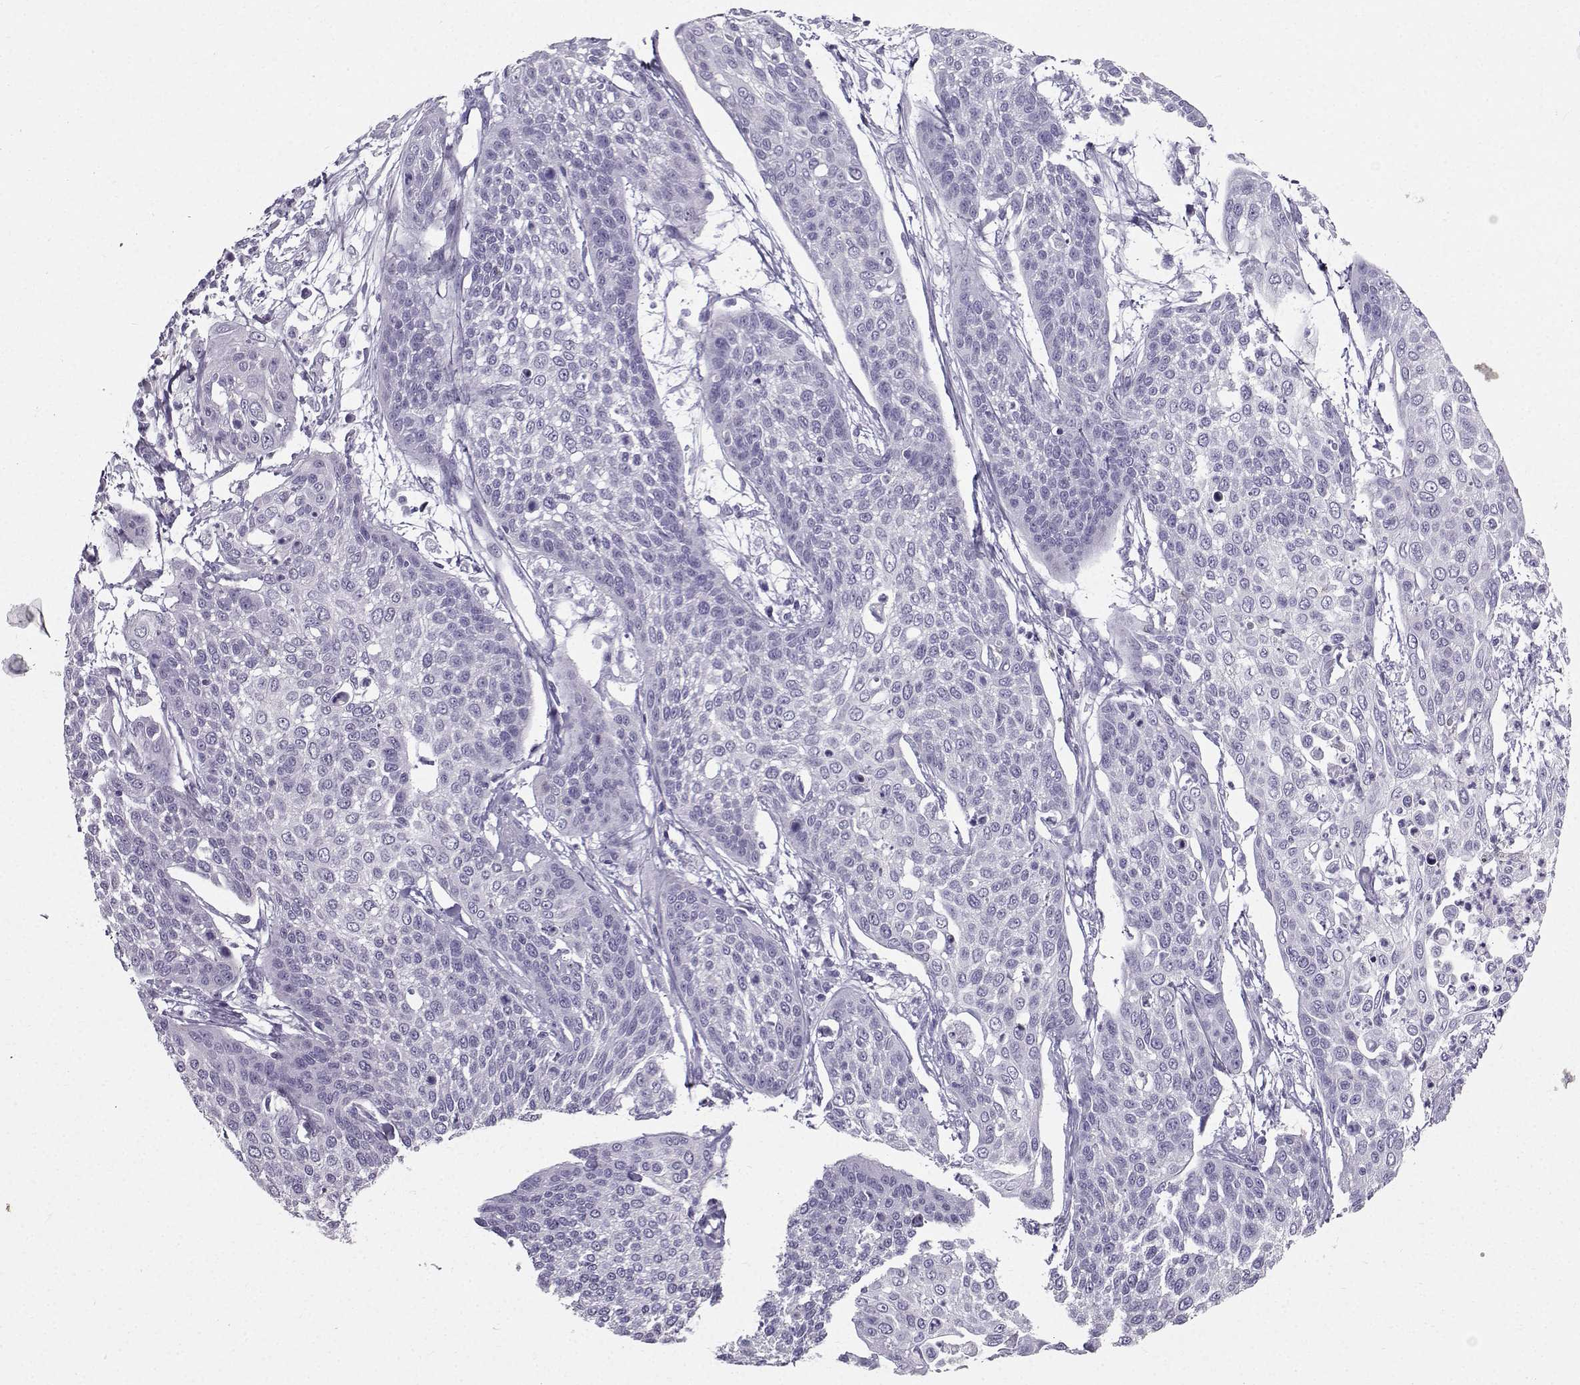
{"staining": {"intensity": "negative", "quantity": "none", "location": "none"}, "tissue": "cervical cancer", "cell_type": "Tumor cells", "image_type": "cancer", "snomed": [{"axis": "morphology", "description": "Squamous cell carcinoma, NOS"}, {"axis": "topography", "description": "Cervix"}], "caption": "DAB immunohistochemical staining of human cervical cancer (squamous cell carcinoma) demonstrates no significant expression in tumor cells. (DAB (3,3'-diaminobenzidine) IHC with hematoxylin counter stain).", "gene": "IQCD", "patient": {"sex": "female", "age": 34}}